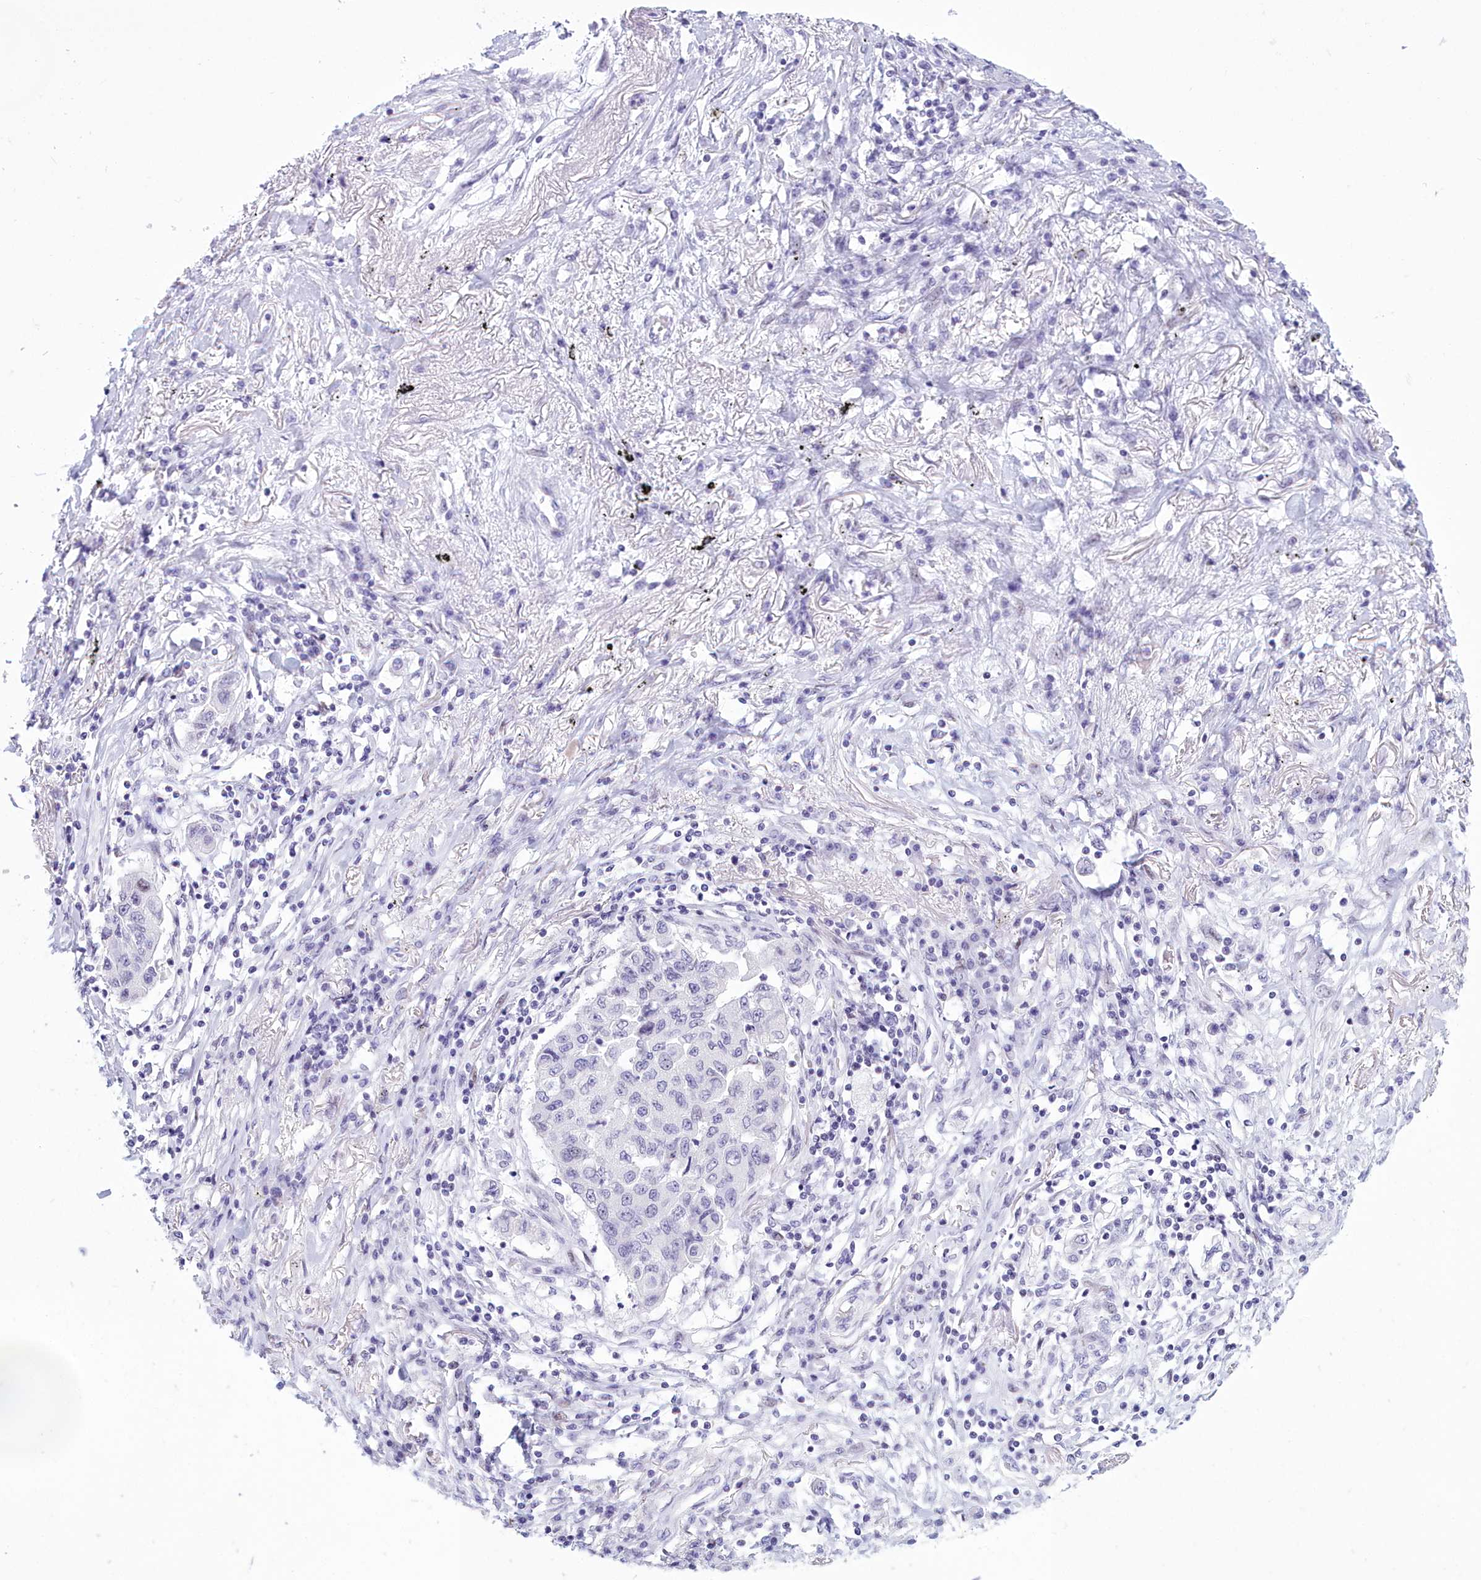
{"staining": {"intensity": "negative", "quantity": "none", "location": "none"}, "tissue": "lung cancer", "cell_type": "Tumor cells", "image_type": "cancer", "snomed": [{"axis": "morphology", "description": "Squamous cell carcinoma, NOS"}, {"axis": "topography", "description": "Lung"}], "caption": "There is no significant expression in tumor cells of lung cancer.", "gene": "SNX20", "patient": {"sex": "male", "age": 74}}